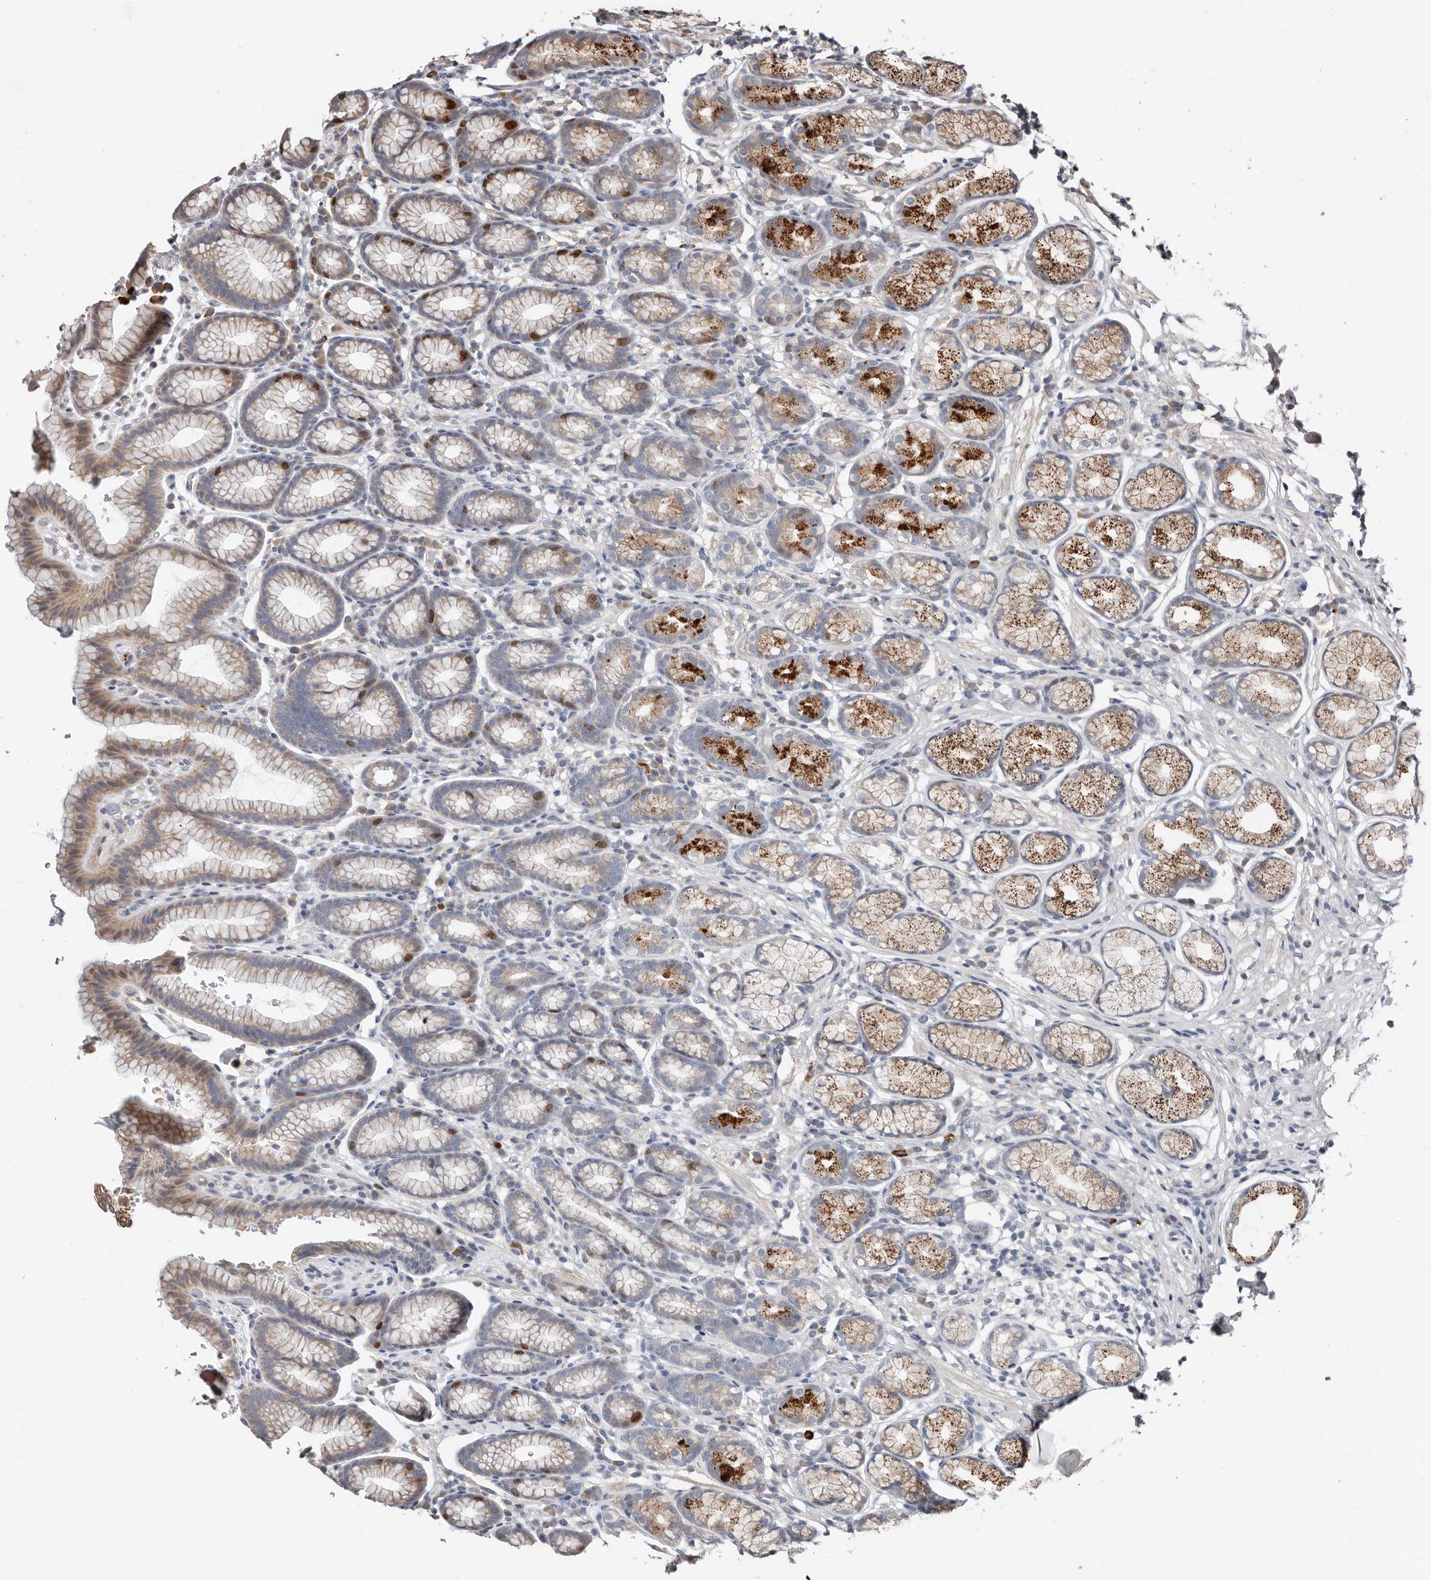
{"staining": {"intensity": "strong", "quantity": "<25%", "location": "cytoplasmic/membranous,nuclear"}, "tissue": "stomach", "cell_type": "Glandular cells", "image_type": "normal", "snomed": [{"axis": "morphology", "description": "Normal tissue, NOS"}, {"axis": "topography", "description": "Stomach"}], "caption": "Protein expression analysis of benign stomach reveals strong cytoplasmic/membranous,nuclear staining in approximately <25% of glandular cells. (DAB = brown stain, brightfield microscopy at high magnification).", "gene": "SMYD4", "patient": {"sex": "male", "age": 42}}